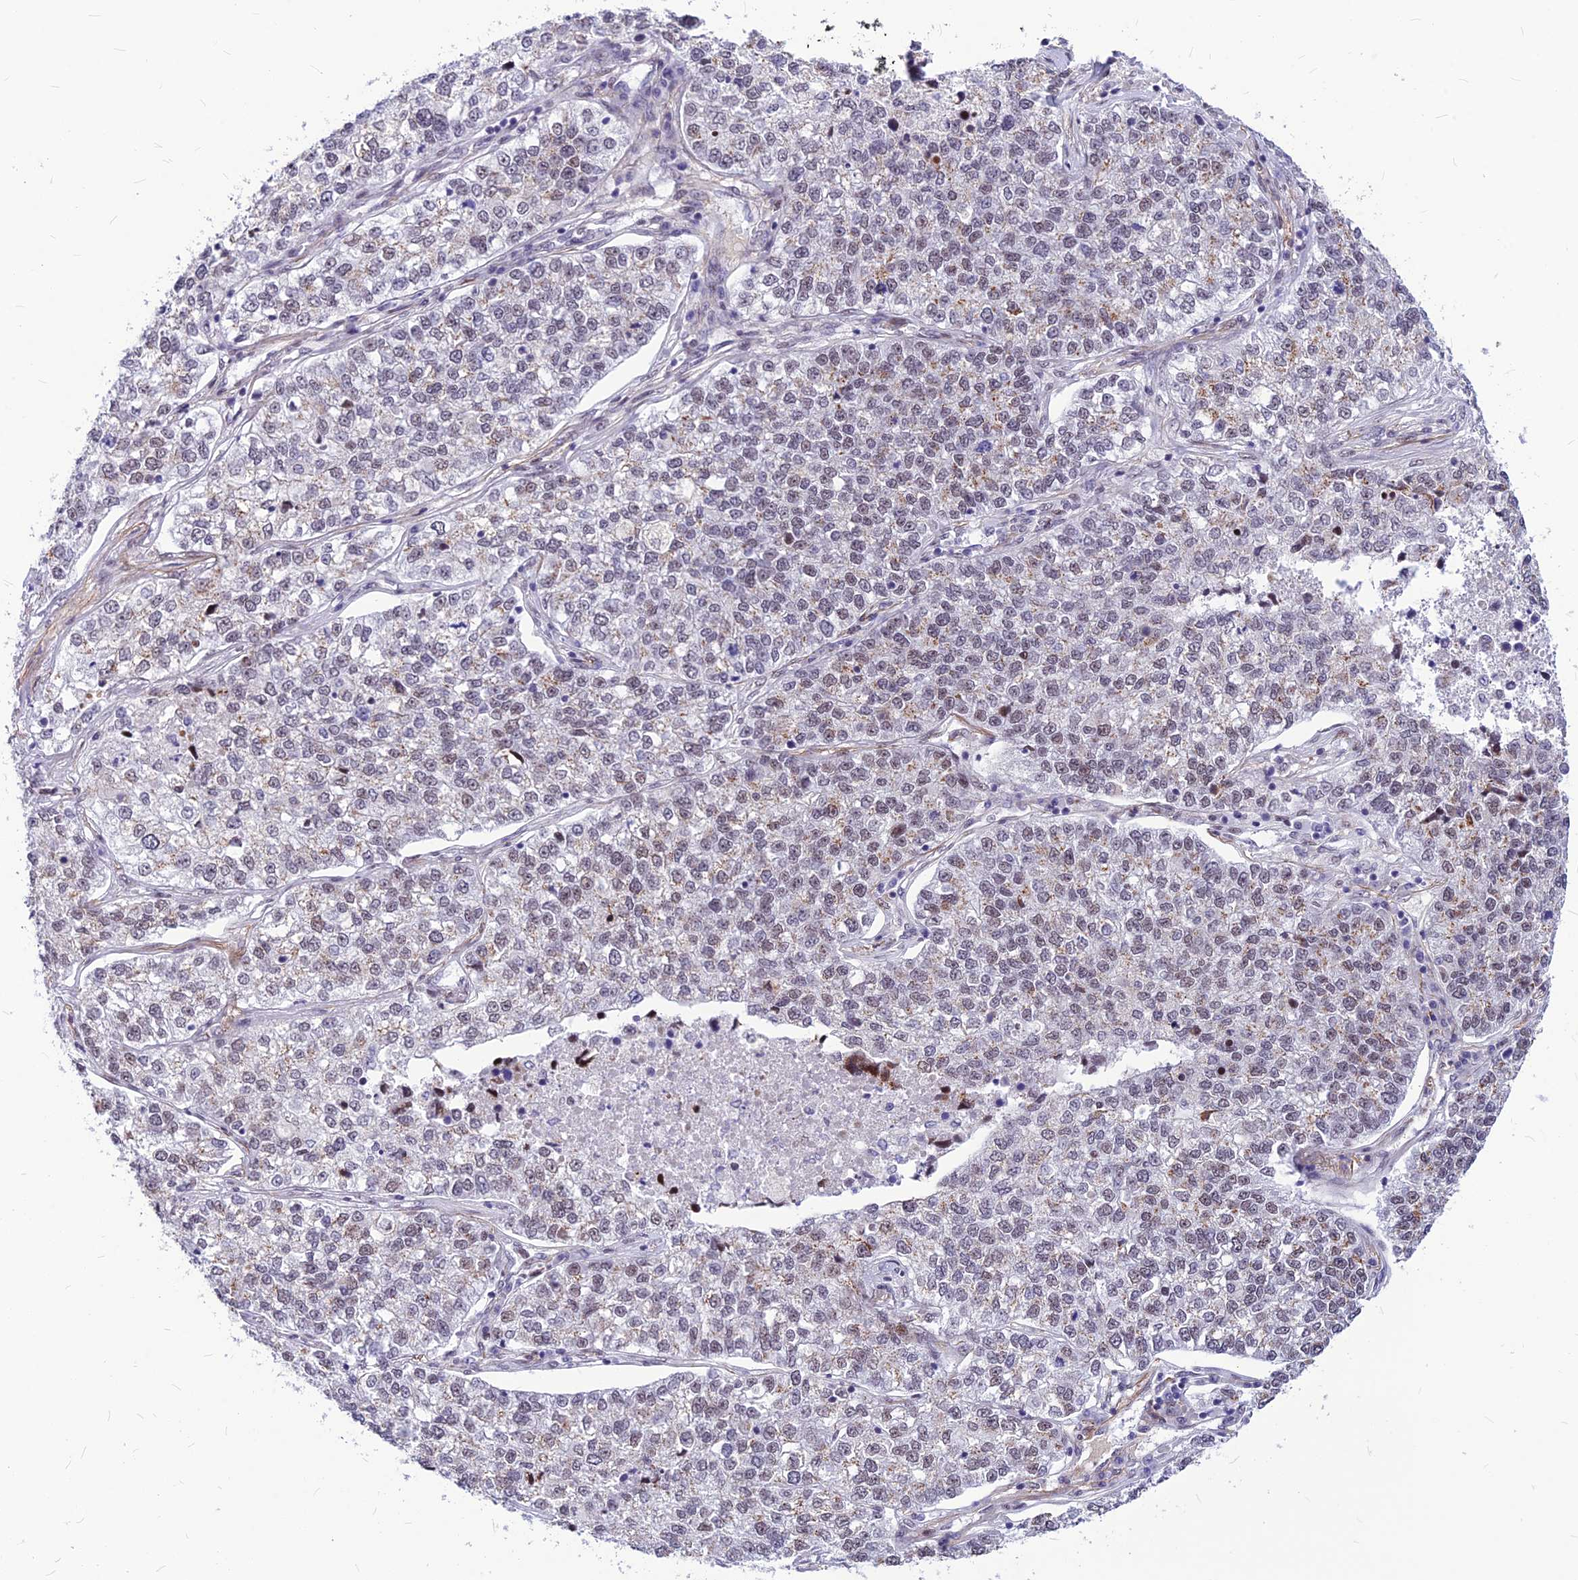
{"staining": {"intensity": "weak", "quantity": "25%-75%", "location": "nuclear"}, "tissue": "lung cancer", "cell_type": "Tumor cells", "image_type": "cancer", "snomed": [{"axis": "morphology", "description": "Adenocarcinoma, NOS"}, {"axis": "topography", "description": "Lung"}], "caption": "This is a histology image of immunohistochemistry (IHC) staining of lung adenocarcinoma, which shows weak staining in the nuclear of tumor cells.", "gene": "KCTD13", "patient": {"sex": "male", "age": 49}}